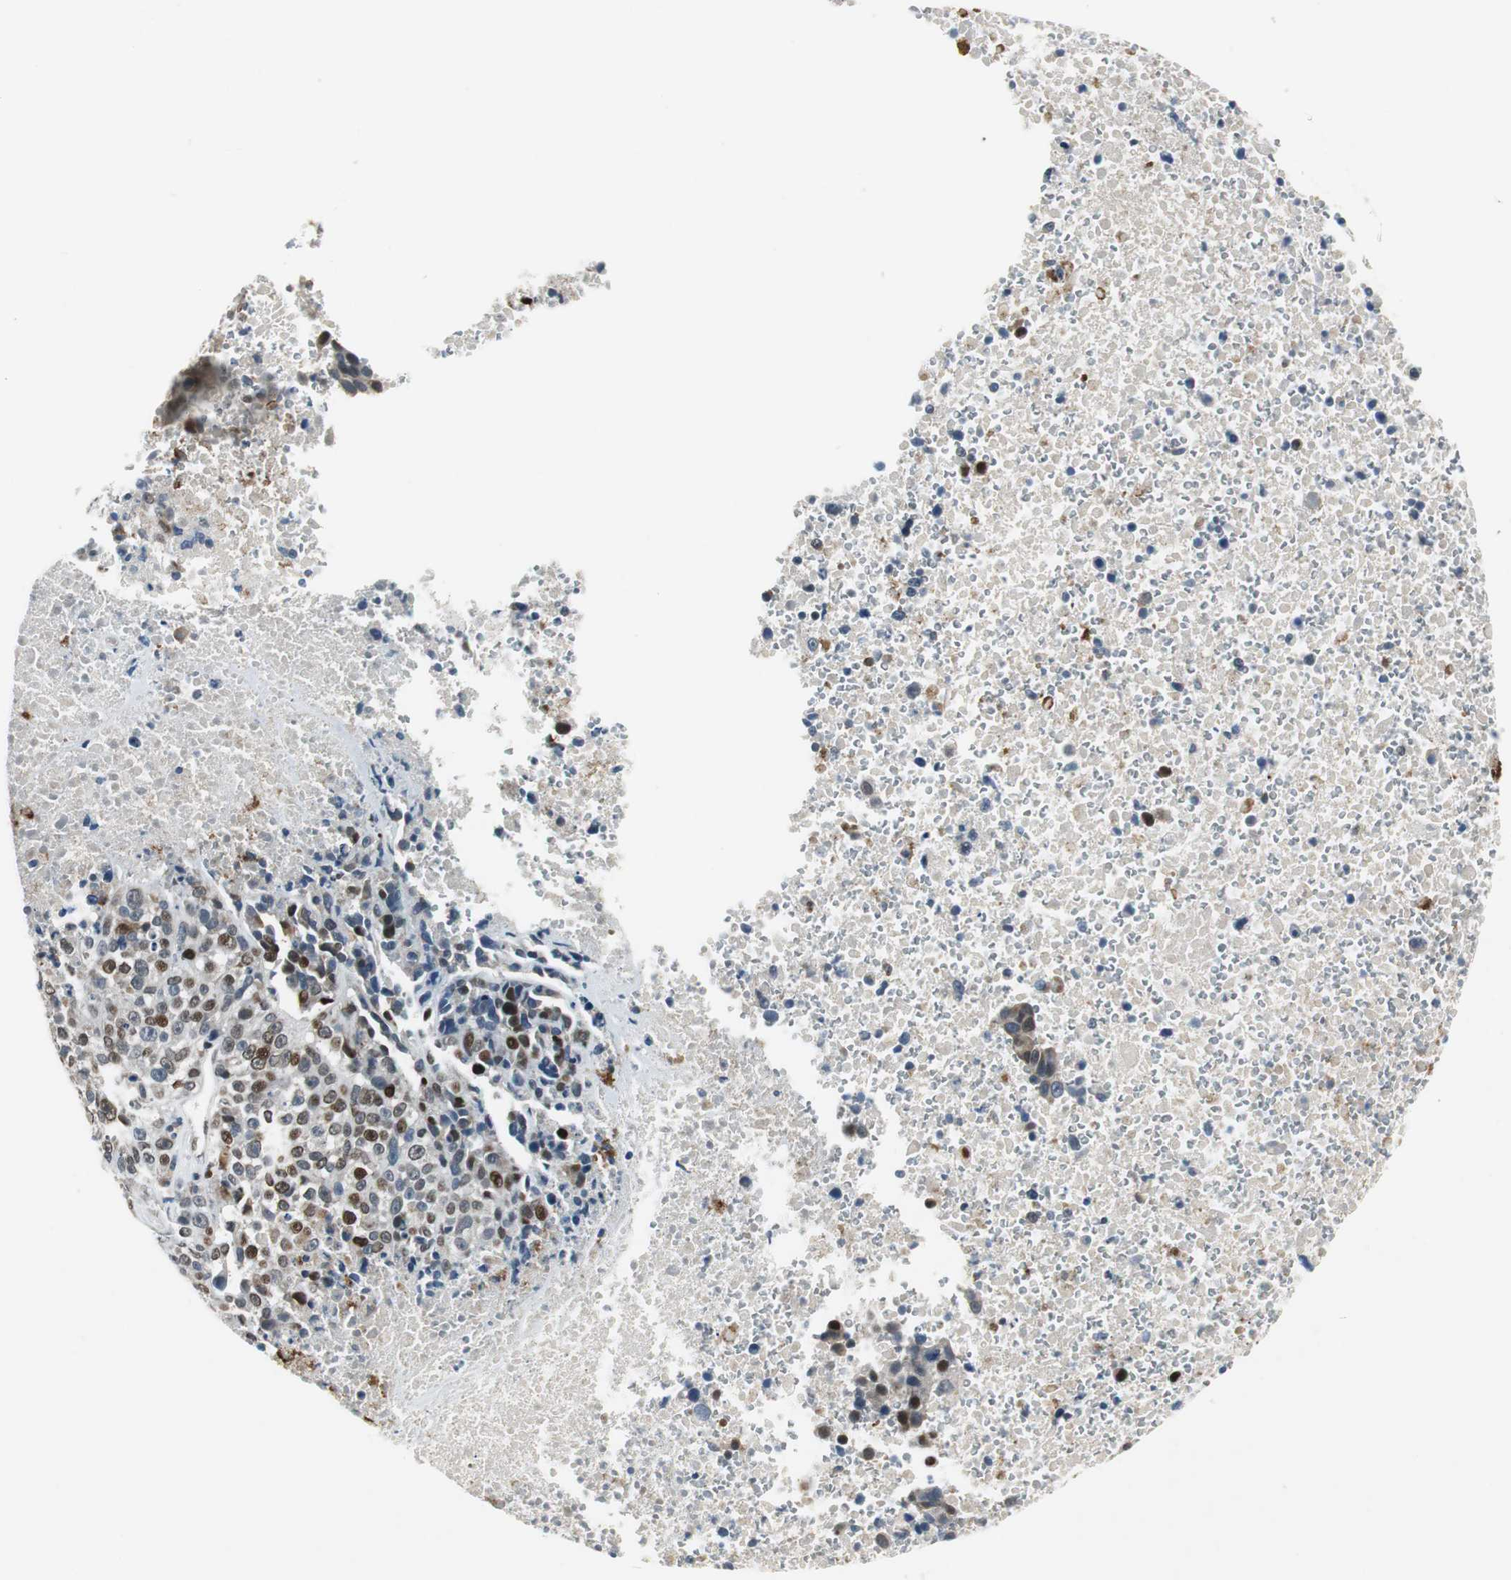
{"staining": {"intensity": "moderate", "quantity": "25%-75%", "location": "nuclear"}, "tissue": "melanoma", "cell_type": "Tumor cells", "image_type": "cancer", "snomed": [{"axis": "morphology", "description": "Malignant melanoma, Metastatic site"}, {"axis": "topography", "description": "Cerebral cortex"}], "caption": "The photomicrograph exhibits staining of melanoma, revealing moderate nuclear protein expression (brown color) within tumor cells. Using DAB (3,3'-diaminobenzidine) (brown) and hematoxylin (blue) stains, captured at high magnification using brightfield microscopy.", "gene": "AJUBA", "patient": {"sex": "female", "age": 52}}